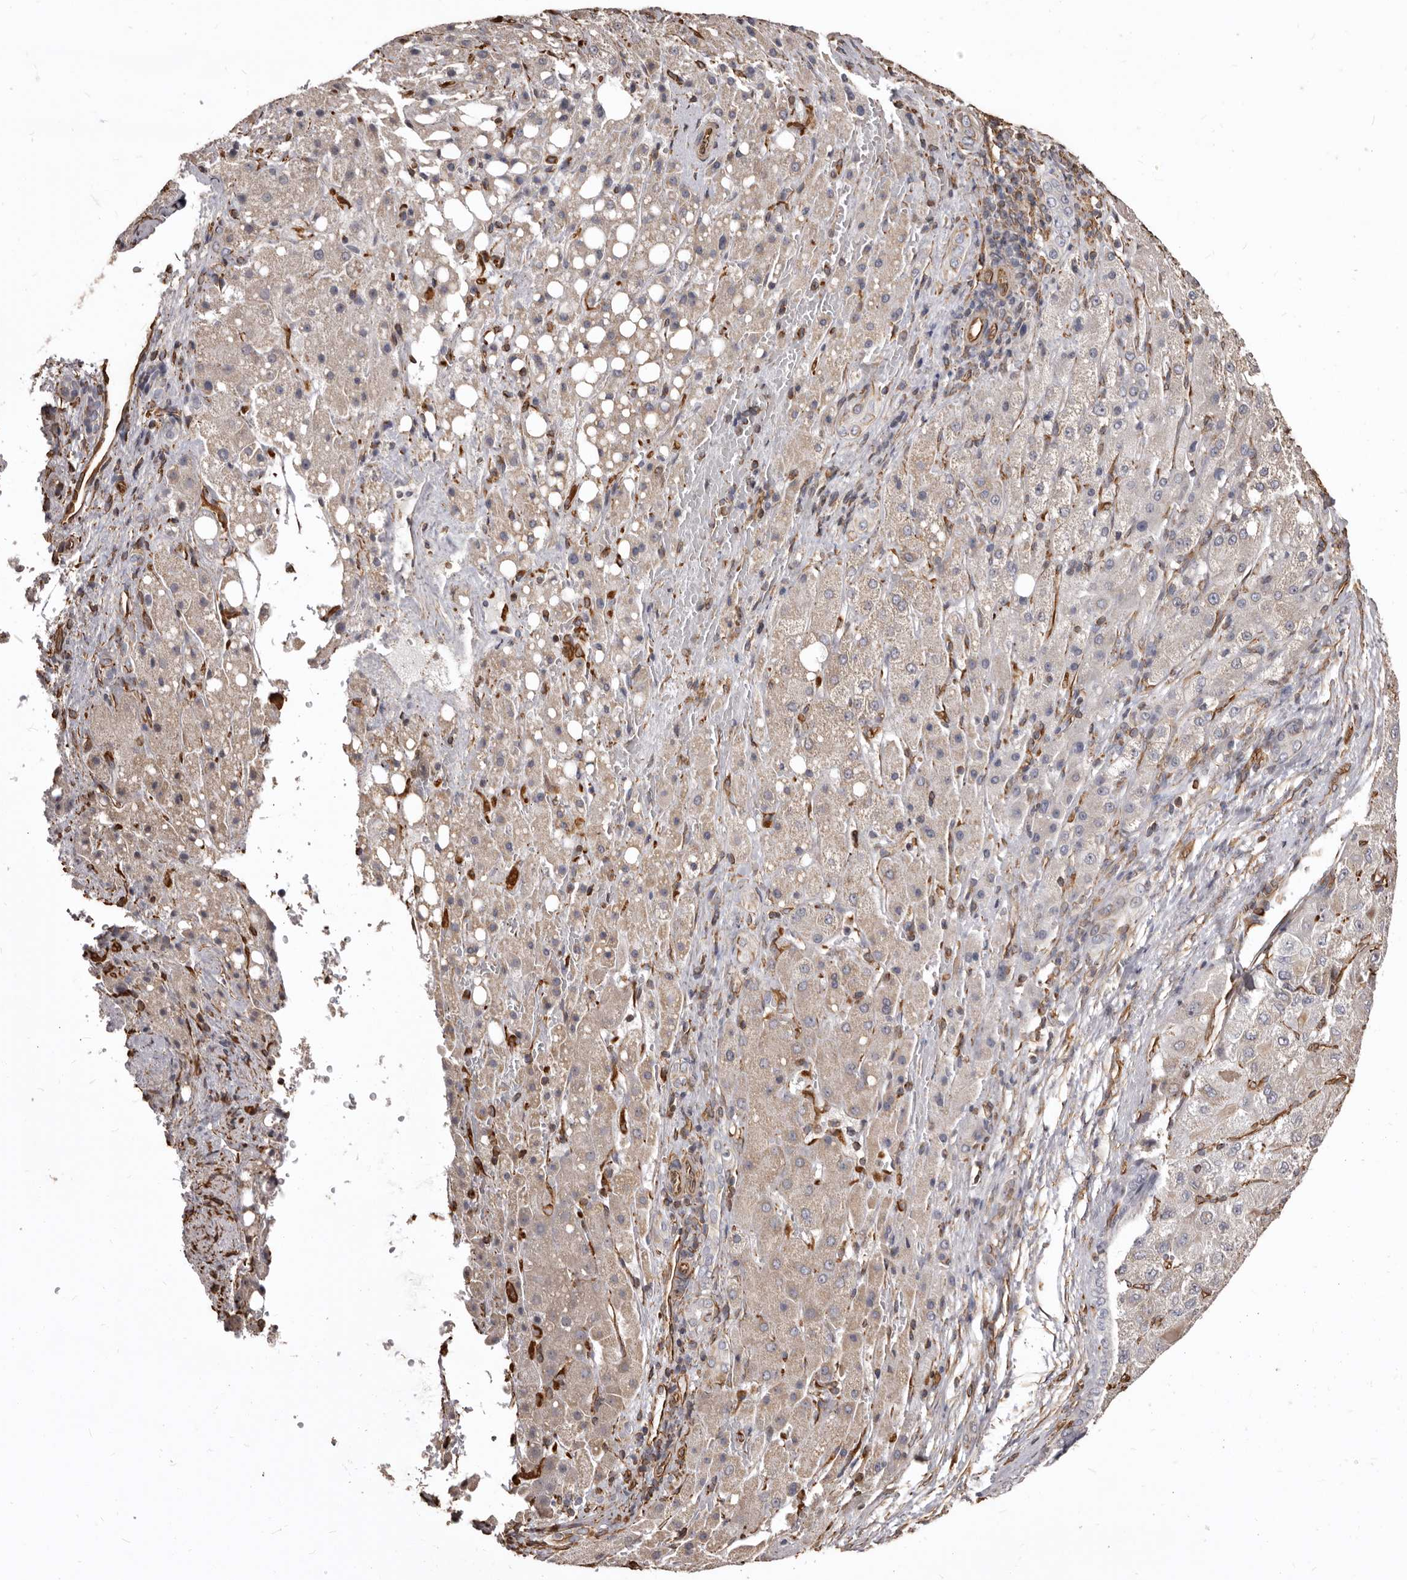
{"staining": {"intensity": "weak", "quantity": "<25%", "location": "cytoplasmic/membranous"}, "tissue": "liver cancer", "cell_type": "Tumor cells", "image_type": "cancer", "snomed": [{"axis": "morphology", "description": "Carcinoma, Hepatocellular, NOS"}, {"axis": "topography", "description": "Liver"}], "caption": "A high-resolution histopathology image shows immunohistochemistry staining of liver cancer, which exhibits no significant staining in tumor cells.", "gene": "MTURN", "patient": {"sex": "male", "age": 80}}